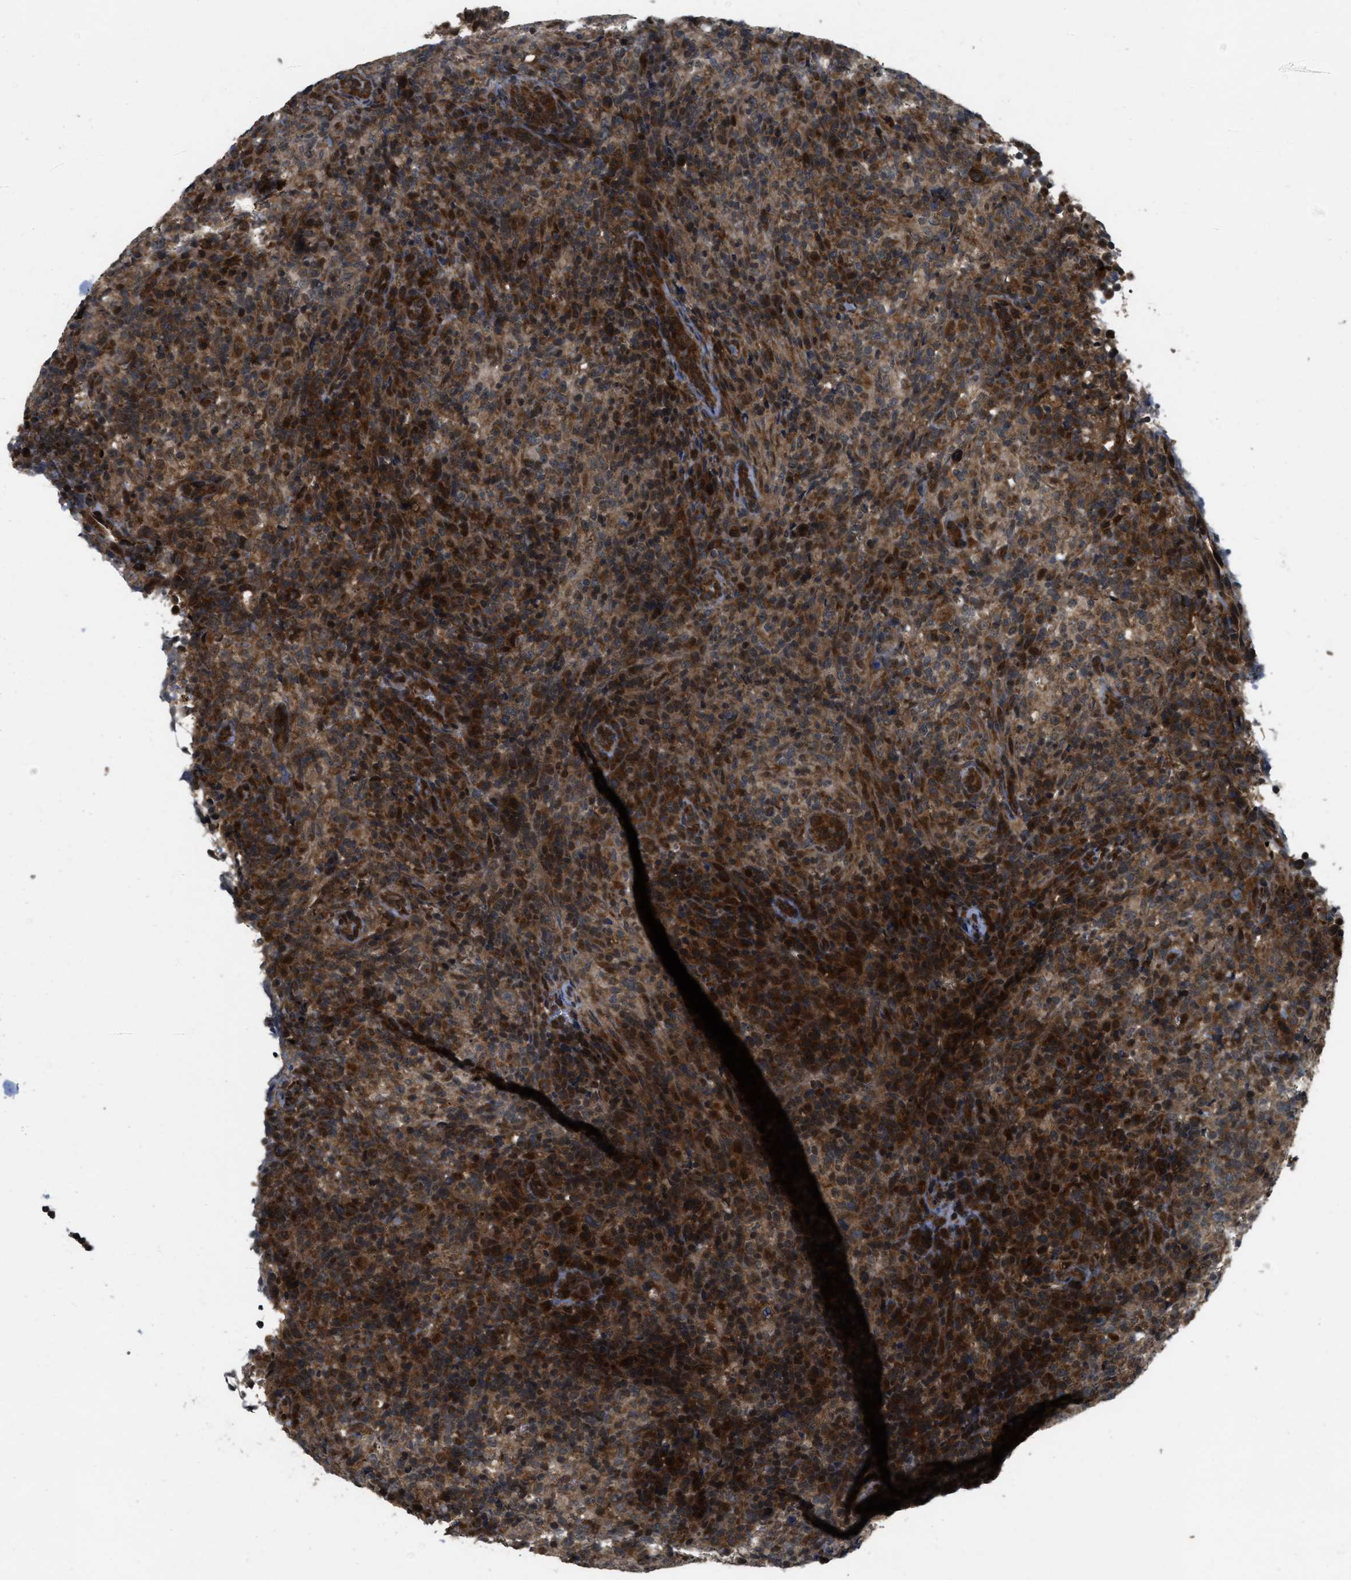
{"staining": {"intensity": "strong", "quantity": "25%-75%", "location": "cytoplasmic/membranous,nuclear"}, "tissue": "lymphoma", "cell_type": "Tumor cells", "image_type": "cancer", "snomed": [{"axis": "morphology", "description": "Malignant lymphoma, non-Hodgkin's type, High grade"}, {"axis": "topography", "description": "Lymph node"}], "caption": "Protein analysis of lymphoma tissue shows strong cytoplasmic/membranous and nuclear expression in about 25%-75% of tumor cells.", "gene": "SPTLC1", "patient": {"sex": "female", "age": 76}}